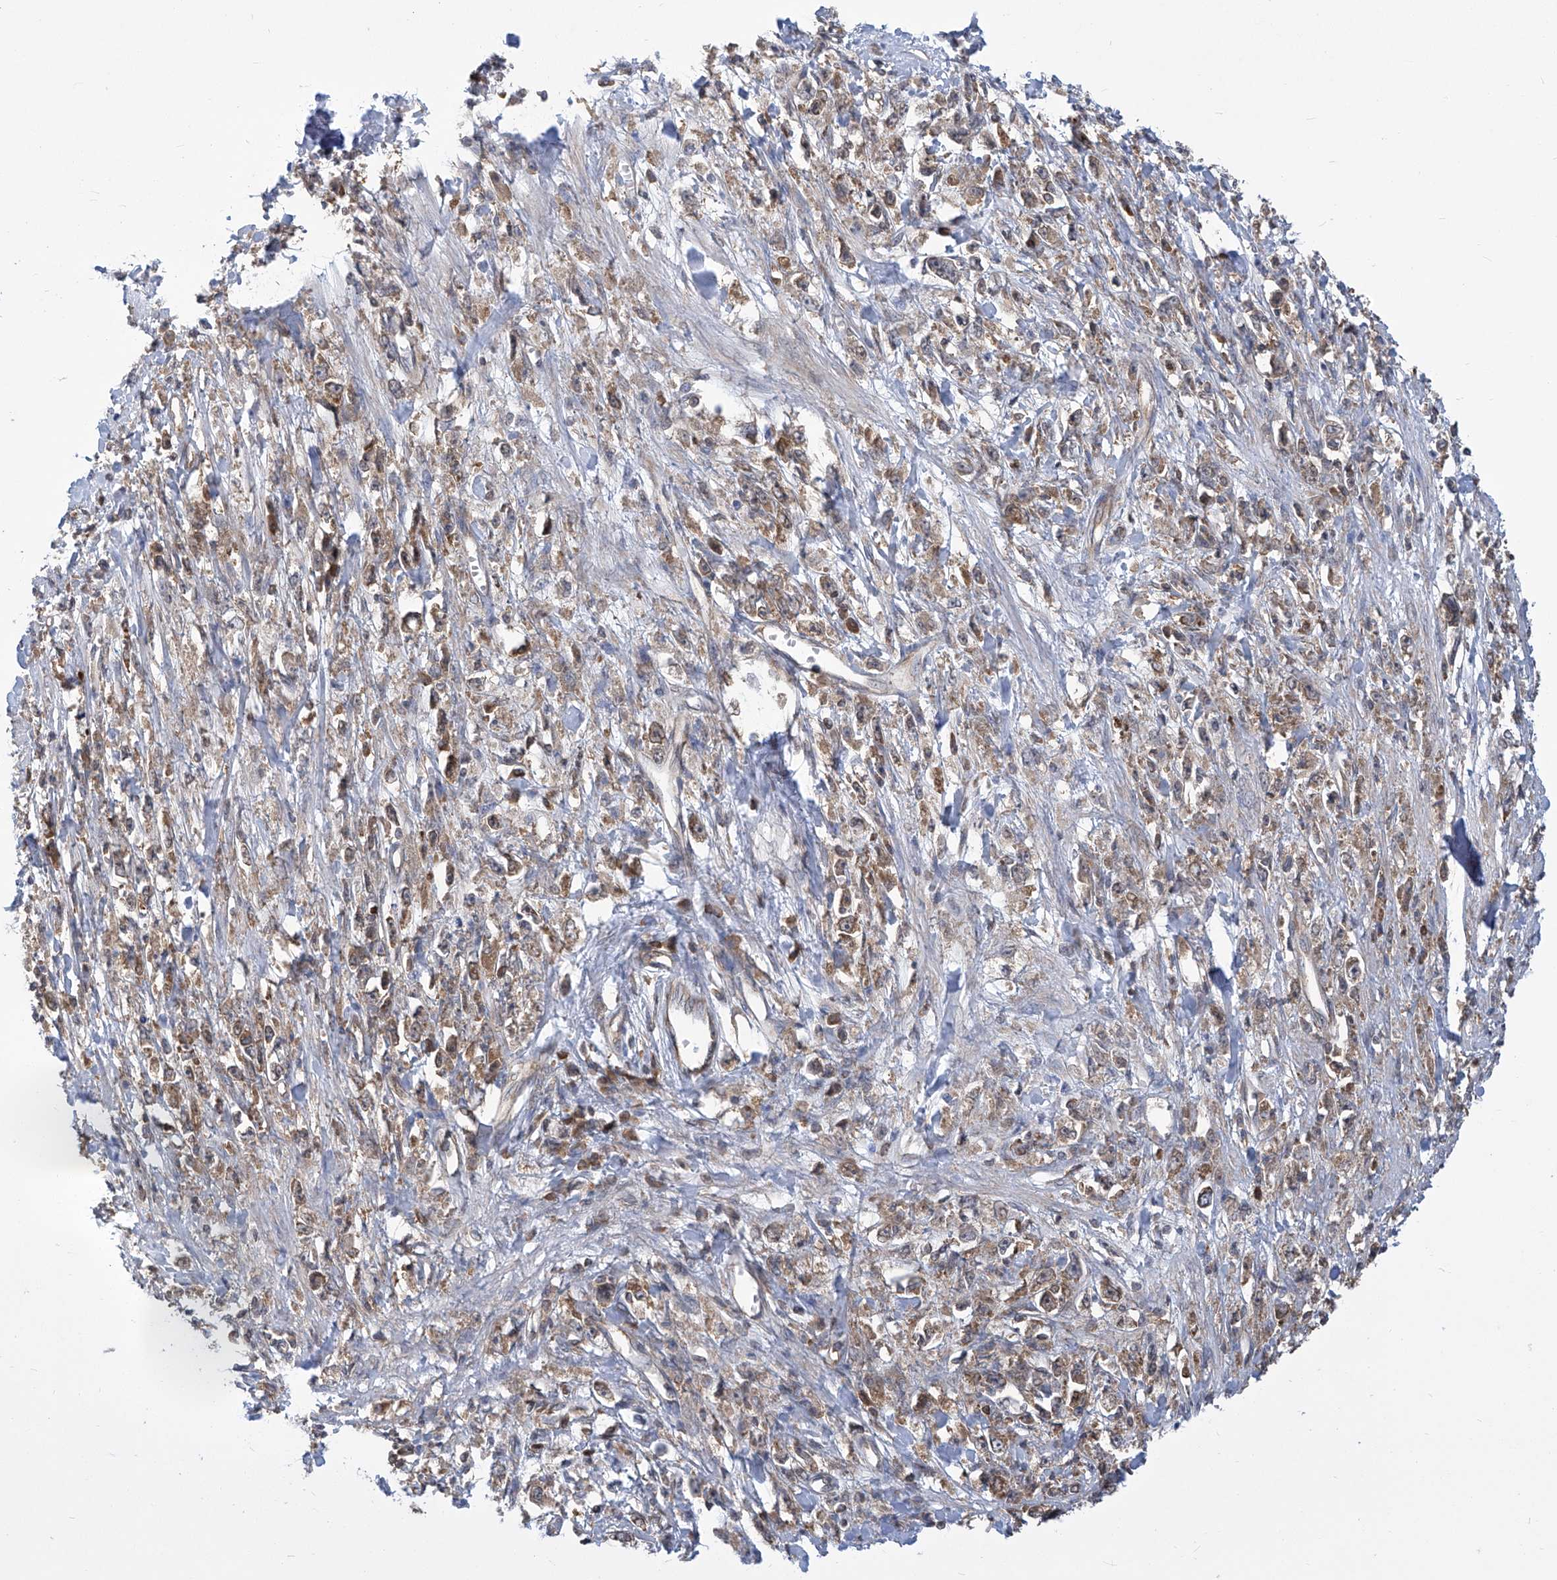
{"staining": {"intensity": "weak", "quantity": ">75%", "location": "cytoplasmic/membranous"}, "tissue": "stomach cancer", "cell_type": "Tumor cells", "image_type": "cancer", "snomed": [{"axis": "morphology", "description": "Adenocarcinoma, NOS"}, {"axis": "topography", "description": "Stomach"}], "caption": "Protein expression analysis of human stomach cancer (adenocarcinoma) reveals weak cytoplasmic/membranous positivity in approximately >75% of tumor cells.", "gene": "EIF3M", "patient": {"sex": "female", "age": 59}}